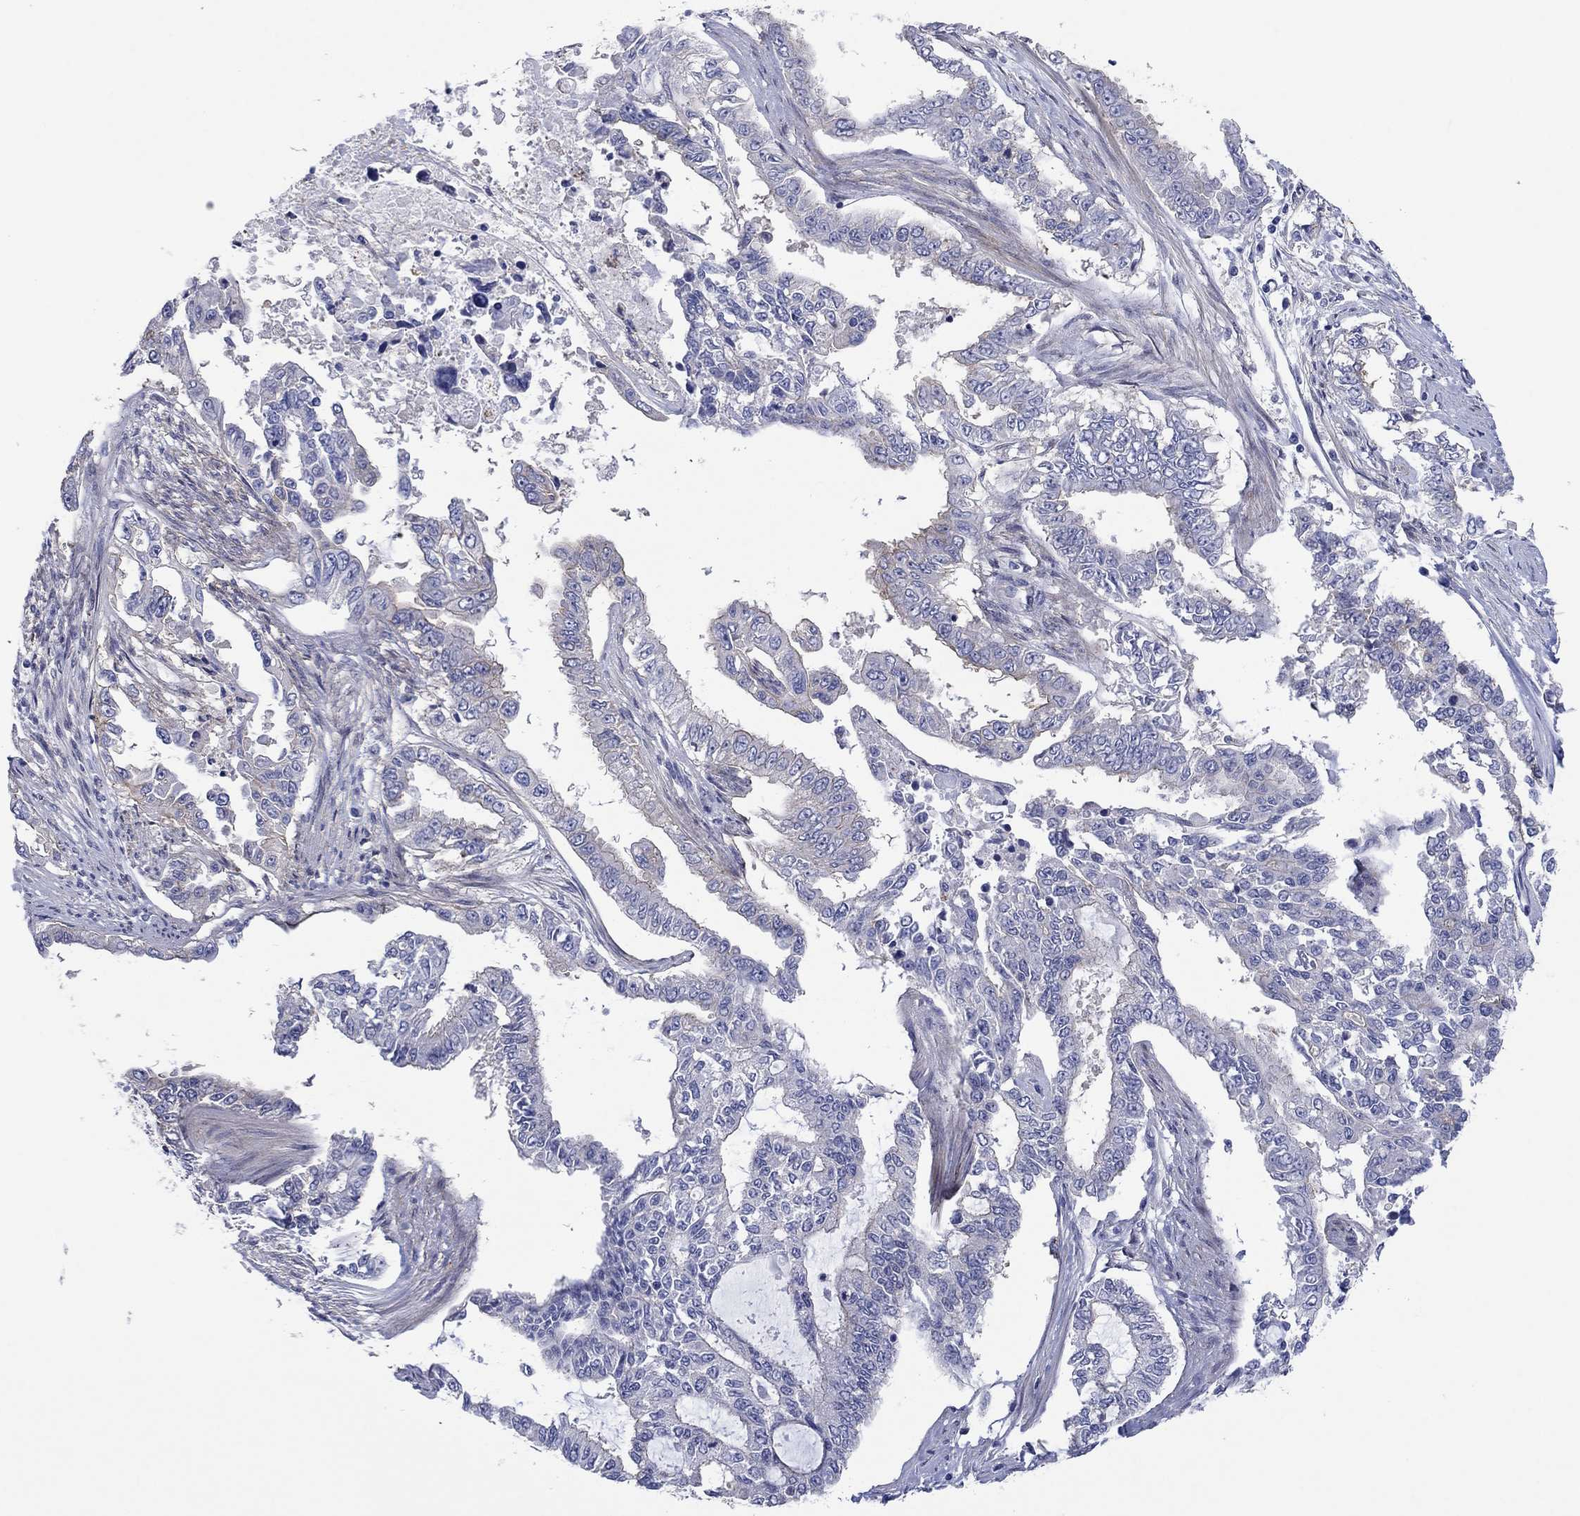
{"staining": {"intensity": "negative", "quantity": "none", "location": "none"}, "tissue": "endometrial cancer", "cell_type": "Tumor cells", "image_type": "cancer", "snomed": [{"axis": "morphology", "description": "Adenocarcinoma, NOS"}, {"axis": "topography", "description": "Uterus"}], "caption": "DAB immunohistochemical staining of human endometrial cancer demonstrates no significant expression in tumor cells.", "gene": "TPRN", "patient": {"sex": "female", "age": 59}}